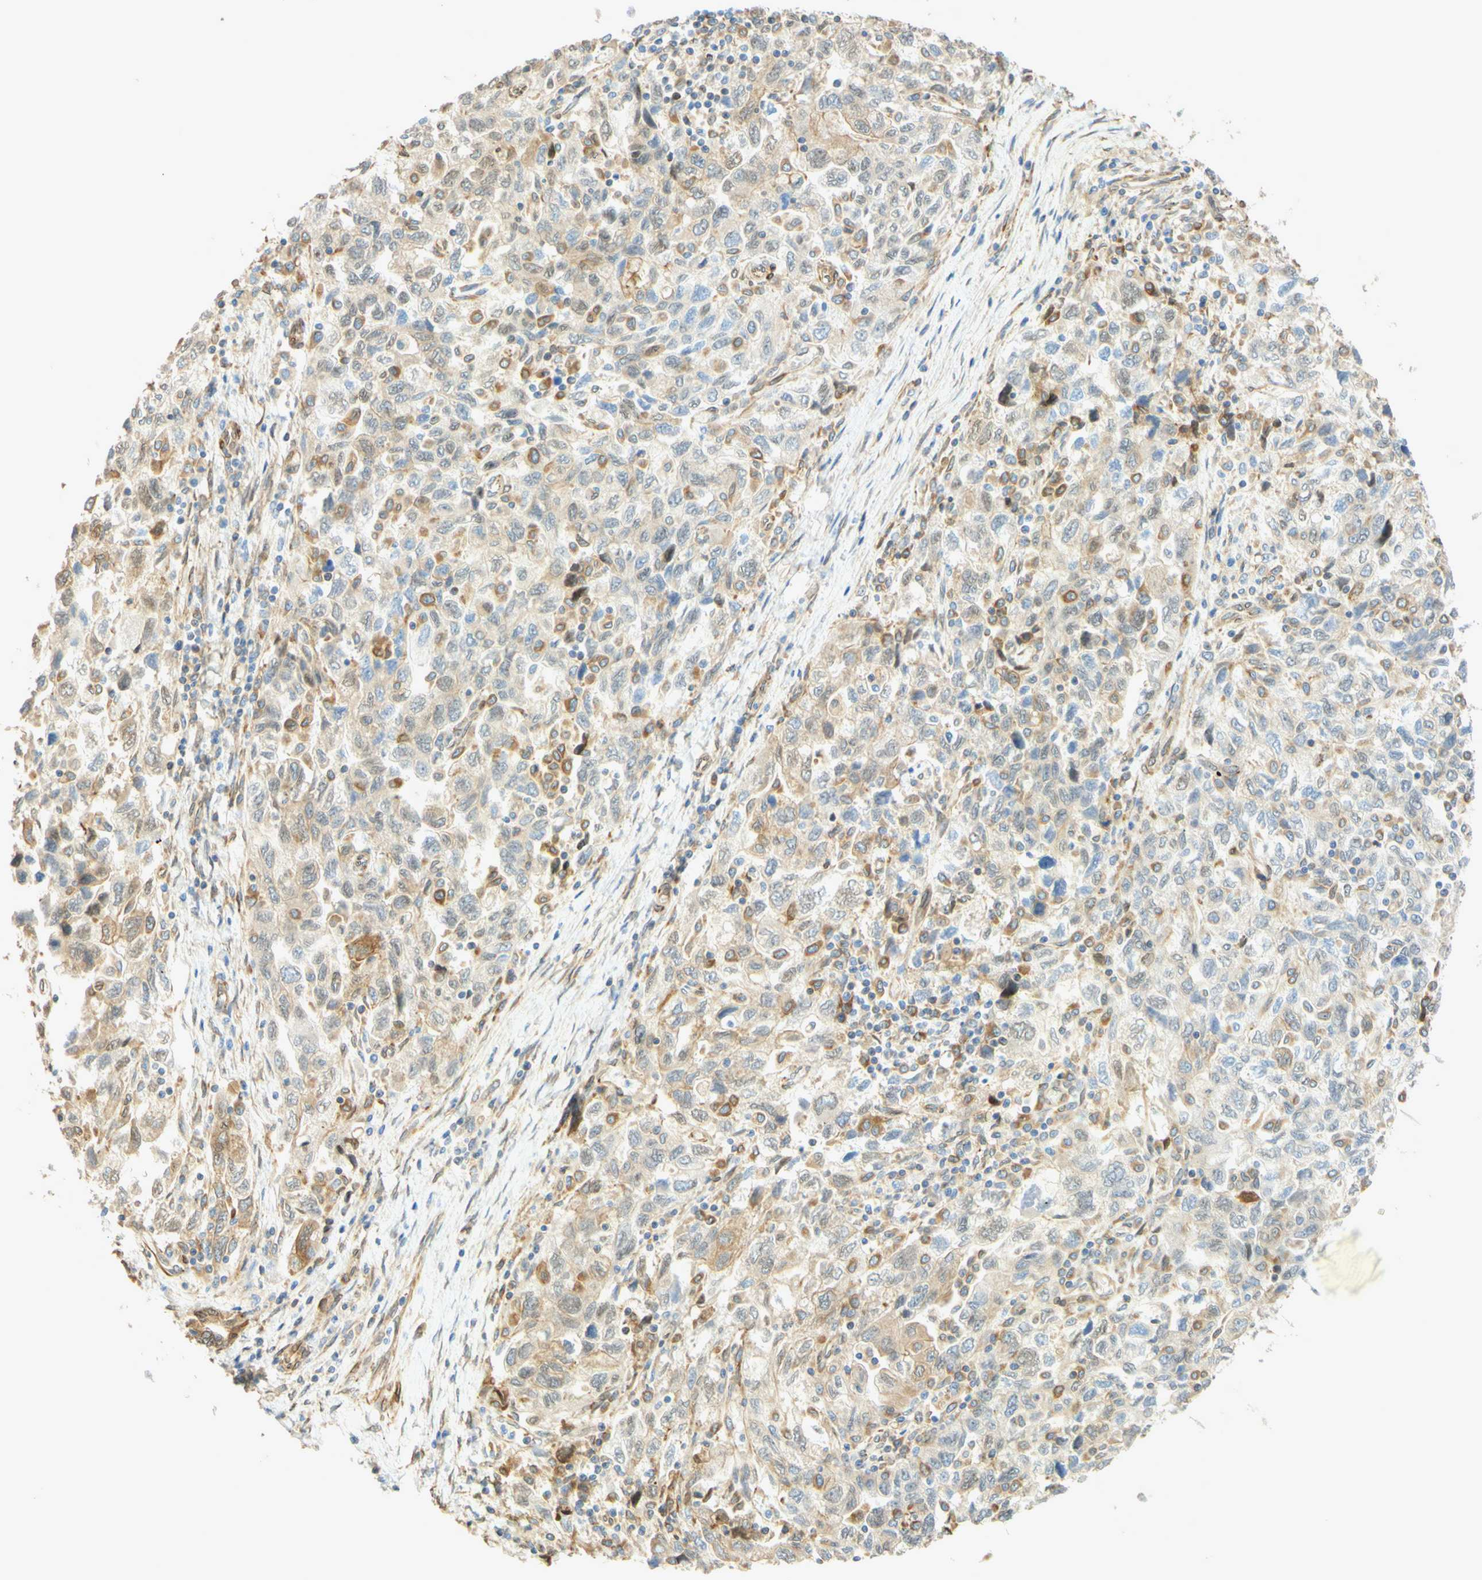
{"staining": {"intensity": "moderate", "quantity": "25%-75%", "location": "cytoplasmic/membranous"}, "tissue": "ovarian cancer", "cell_type": "Tumor cells", "image_type": "cancer", "snomed": [{"axis": "morphology", "description": "Carcinoma, NOS"}, {"axis": "morphology", "description": "Cystadenocarcinoma, serous, NOS"}, {"axis": "topography", "description": "Ovary"}], "caption": "Ovarian cancer stained with DAB immunohistochemistry (IHC) displays medium levels of moderate cytoplasmic/membranous staining in about 25%-75% of tumor cells.", "gene": "ENDOD1", "patient": {"sex": "female", "age": 69}}